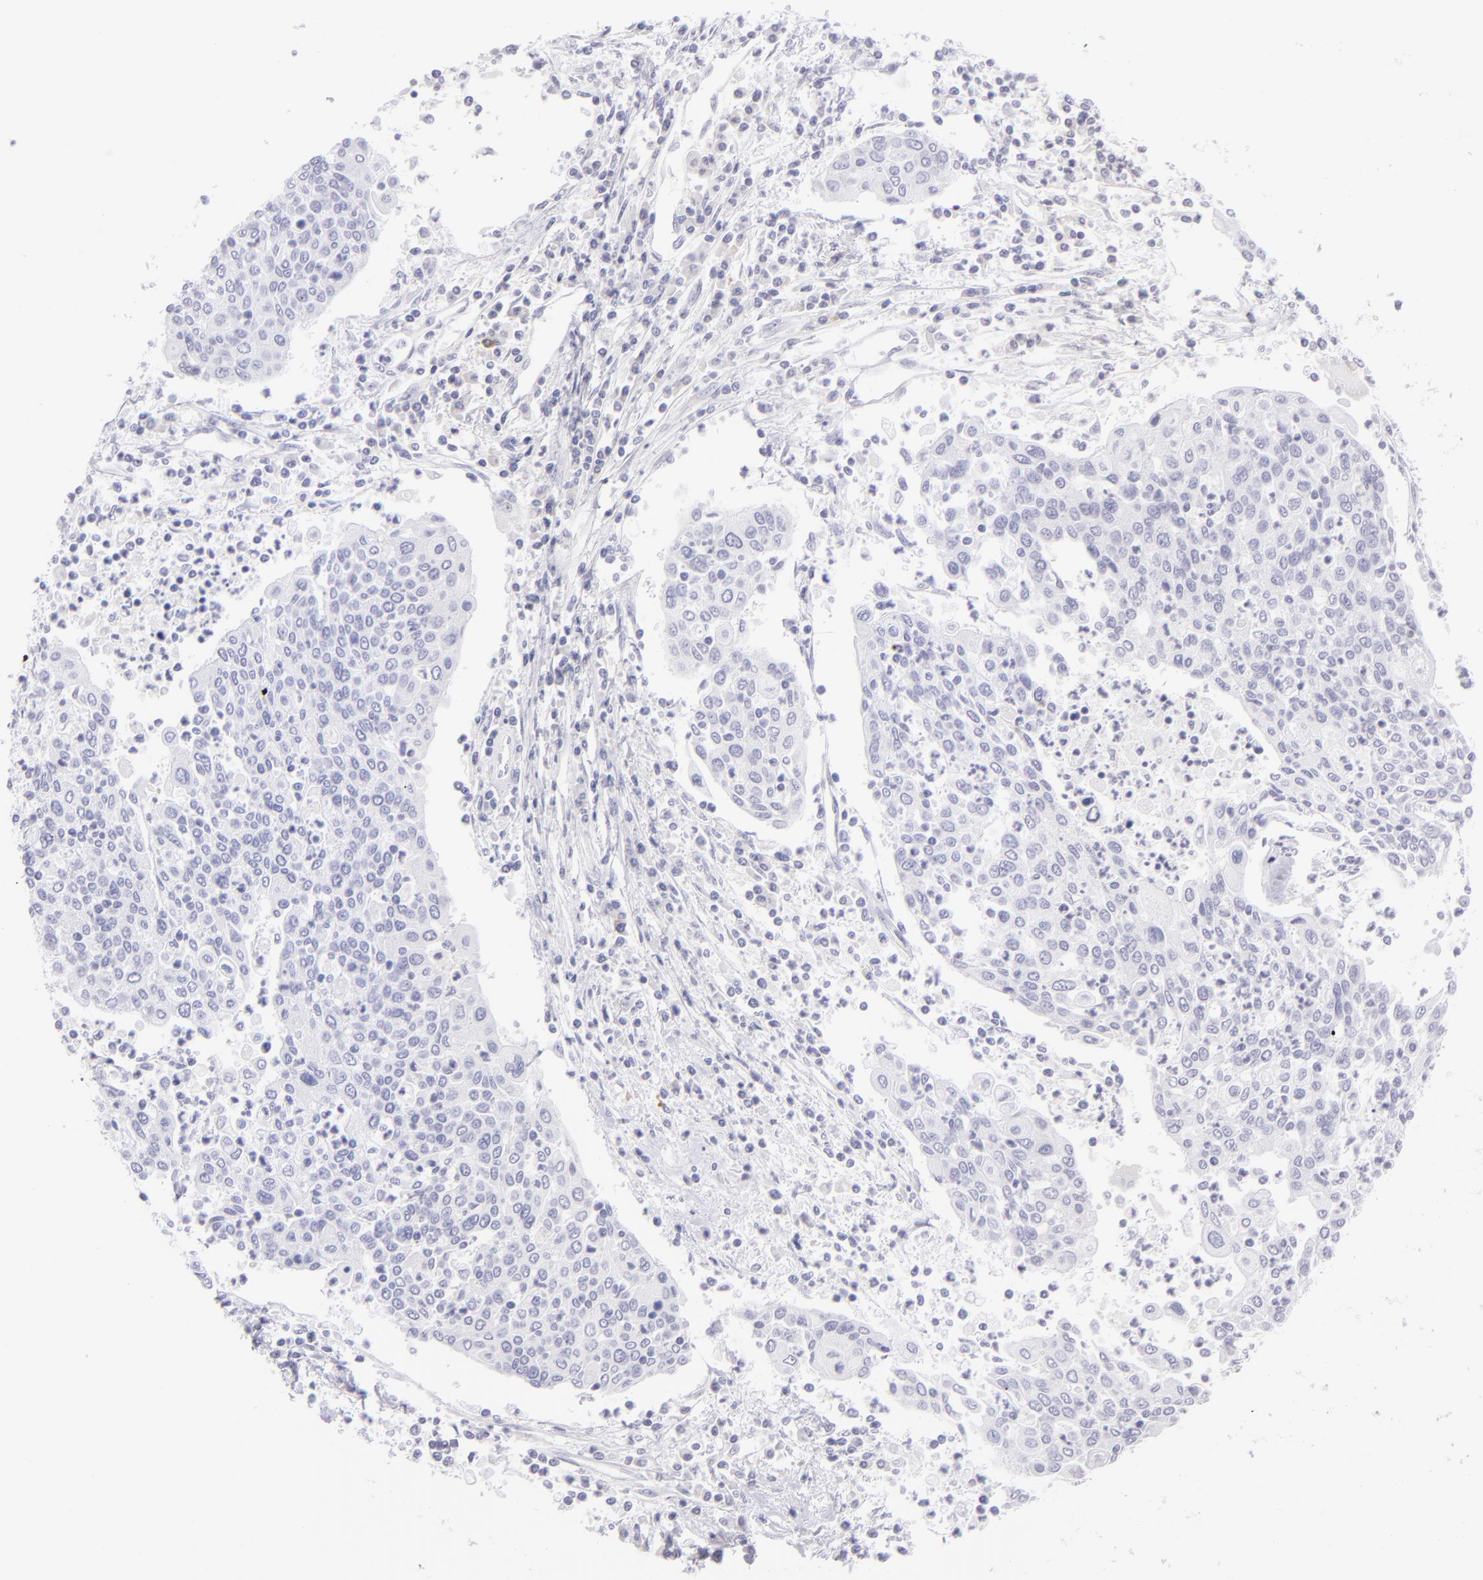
{"staining": {"intensity": "negative", "quantity": "none", "location": "none"}, "tissue": "cervical cancer", "cell_type": "Tumor cells", "image_type": "cancer", "snomed": [{"axis": "morphology", "description": "Squamous cell carcinoma, NOS"}, {"axis": "topography", "description": "Cervix"}], "caption": "The image displays no staining of tumor cells in cervical cancer. (DAB immunohistochemistry (IHC), high magnification).", "gene": "SLC1A2", "patient": {"sex": "female", "age": 40}}